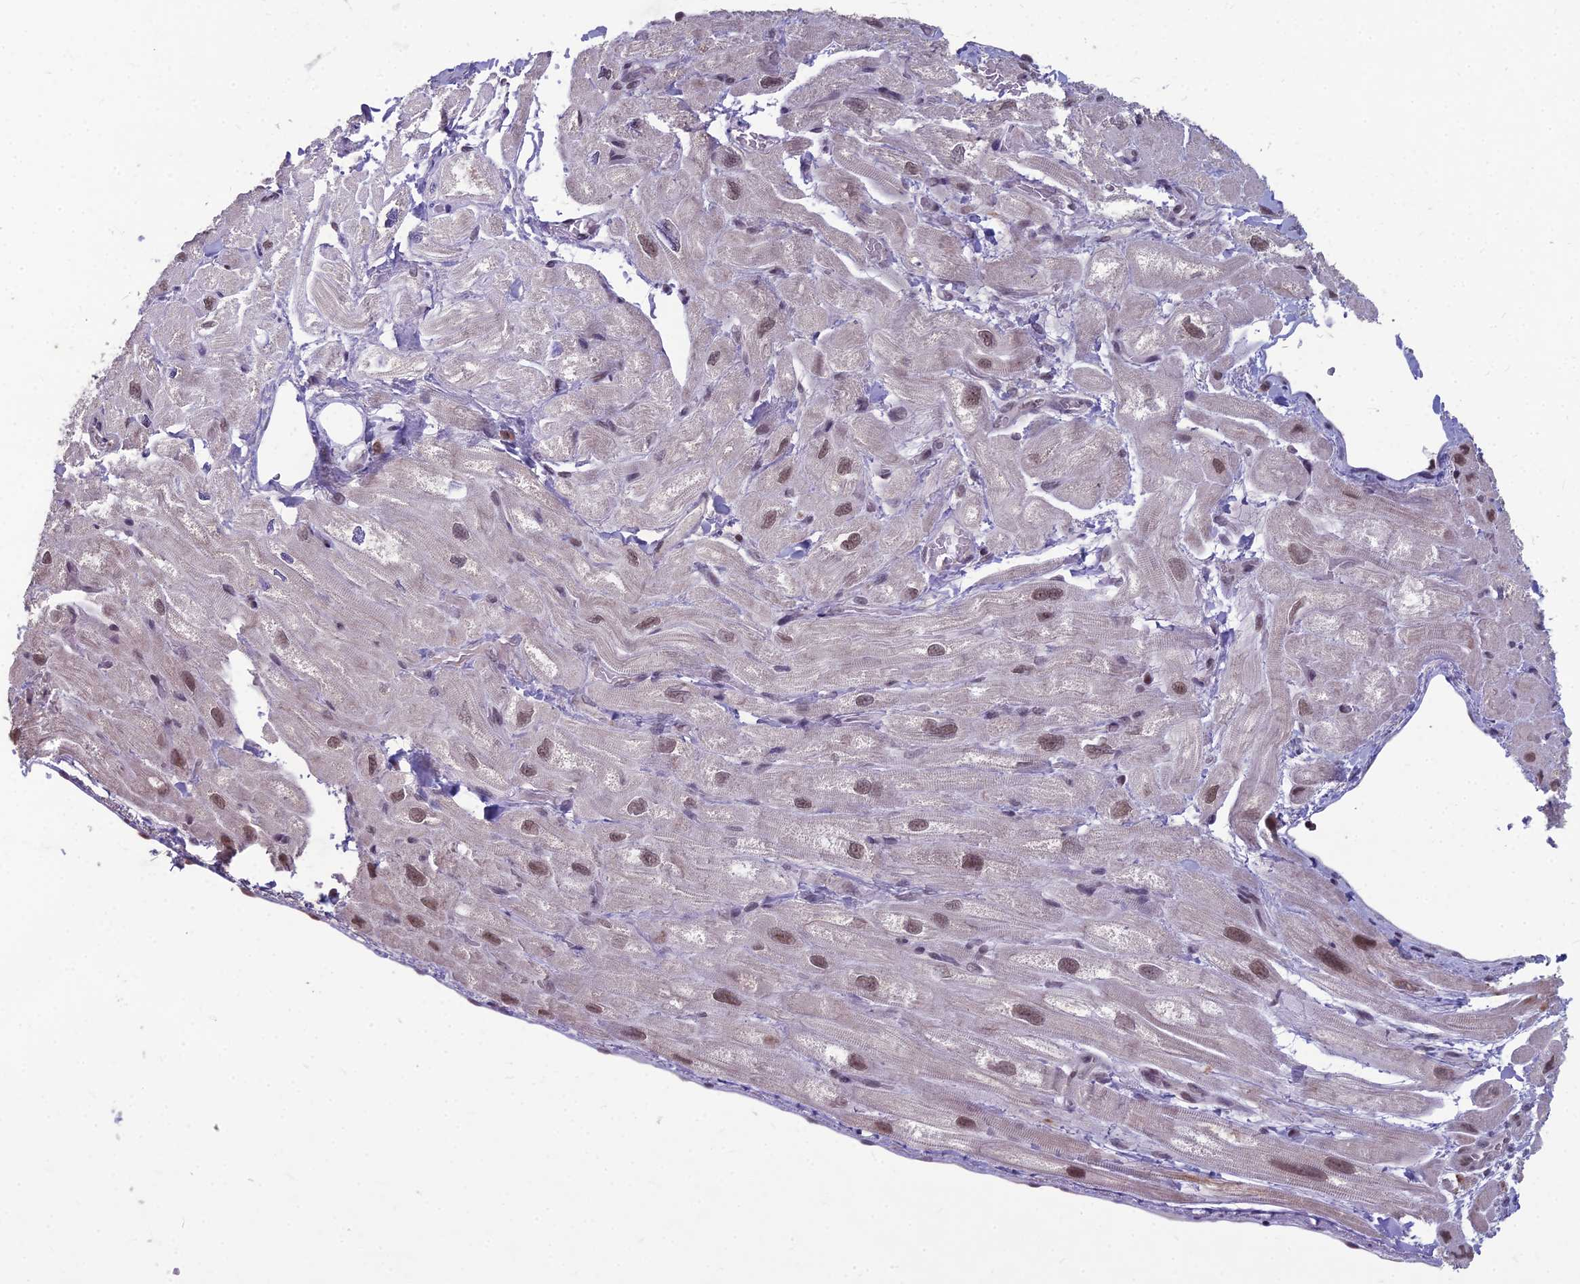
{"staining": {"intensity": "moderate", "quantity": "<25%", "location": "nuclear"}, "tissue": "heart muscle", "cell_type": "Cardiomyocytes", "image_type": "normal", "snomed": [{"axis": "morphology", "description": "Normal tissue, NOS"}, {"axis": "topography", "description": "Heart"}], "caption": "The micrograph shows staining of unremarkable heart muscle, revealing moderate nuclear protein positivity (brown color) within cardiomyocytes. The staining was performed using DAB (3,3'-diaminobenzidine) to visualize the protein expression in brown, while the nuclei were stained in blue with hematoxylin (Magnification: 20x).", "gene": "KAT7", "patient": {"sex": "male", "age": 65}}